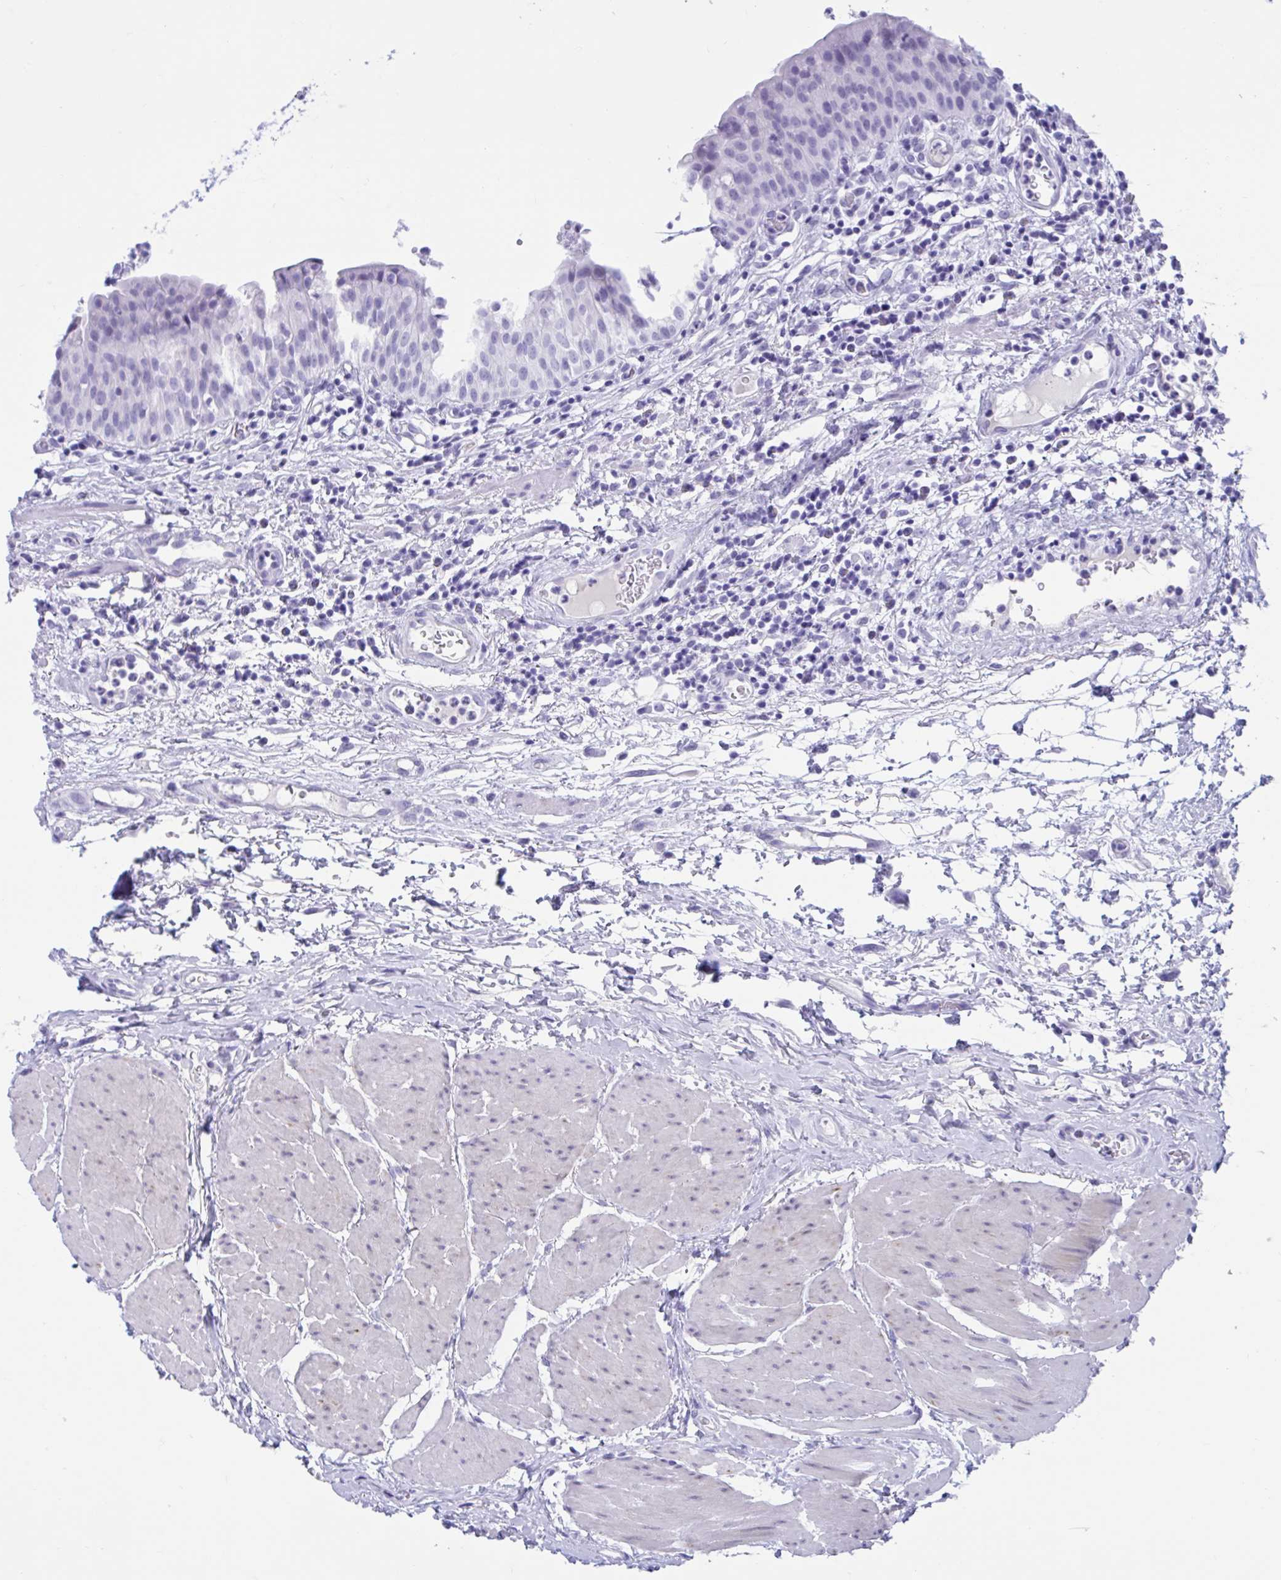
{"staining": {"intensity": "negative", "quantity": "none", "location": "none"}, "tissue": "urinary bladder", "cell_type": "Urothelial cells", "image_type": "normal", "snomed": [{"axis": "morphology", "description": "Normal tissue, NOS"}, {"axis": "morphology", "description": "Inflammation, NOS"}, {"axis": "topography", "description": "Urinary bladder"}], "caption": "This histopathology image is of normal urinary bladder stained with immunohistochemistry (IHC) to label a protein in brown with the nuclei are counter-stained blue. There is no positivity in urothelial cells. (DAB (3,3'-diaminobenzidine) immunohistochemistry visualized using brightfield microscopy, high magnification).", "gene": "TMEM35A", "patient": {"sex": "male", "age": 57}}